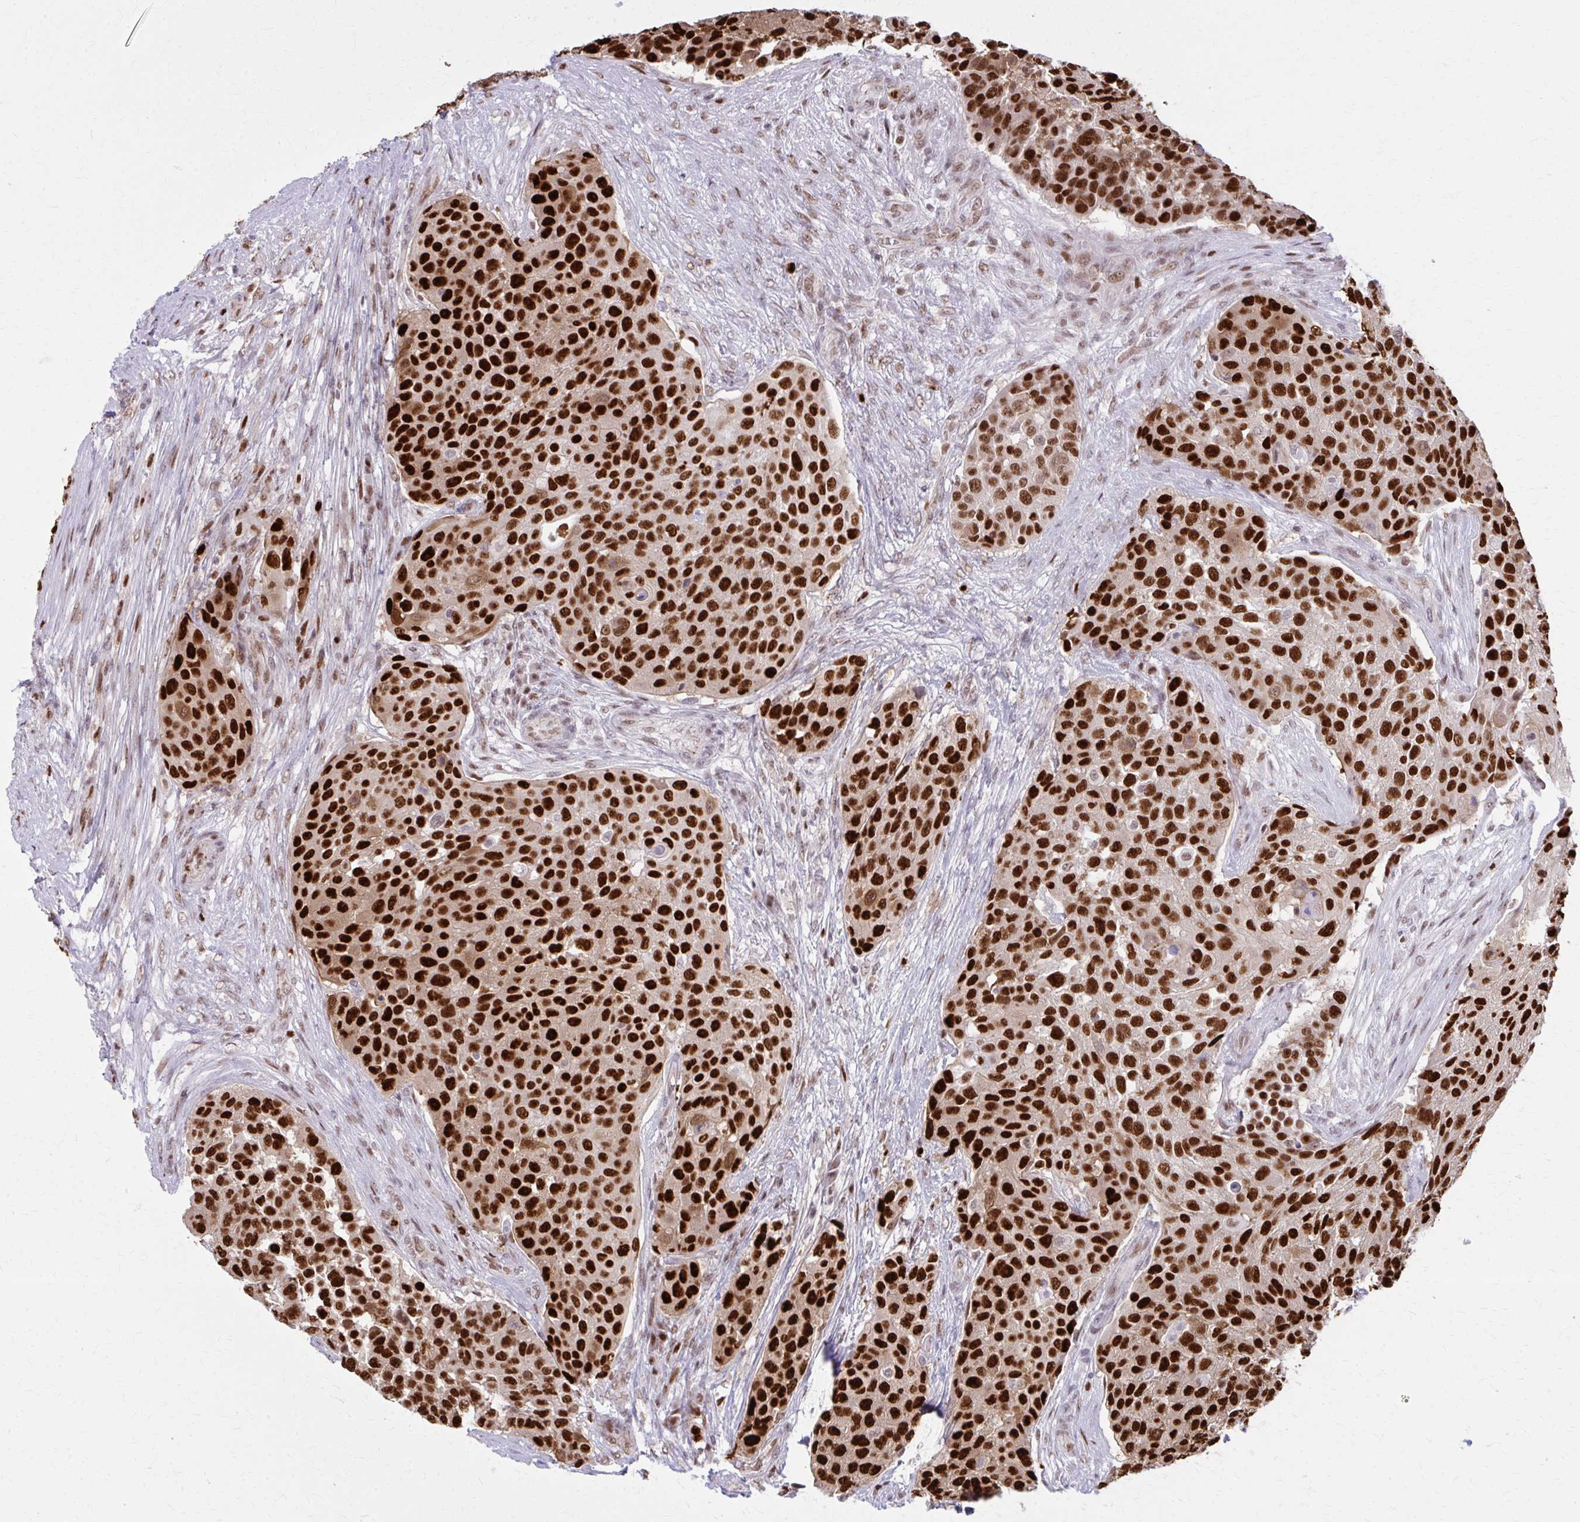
{"staining": {"intensity": "strong", "quantity": ">75%", "location": "nuclear"}, "tissue": "urothelial cancer", "cell_type": "Tumor cells", "image_type": "cancer", "snomed": [{"axis": "morphology", "description": "Urothelial carcinoma, High grade"}, {"axis": "topography", "description": "Urinary bladder"}], "caption": "Urothelial cancer was stained to show a protein in brown. There is high levels of strong nuclear expression in approximately >75% of tumor cells.", "gene": "ZNF559", "patient": {"sex": "female", "age": 63}}